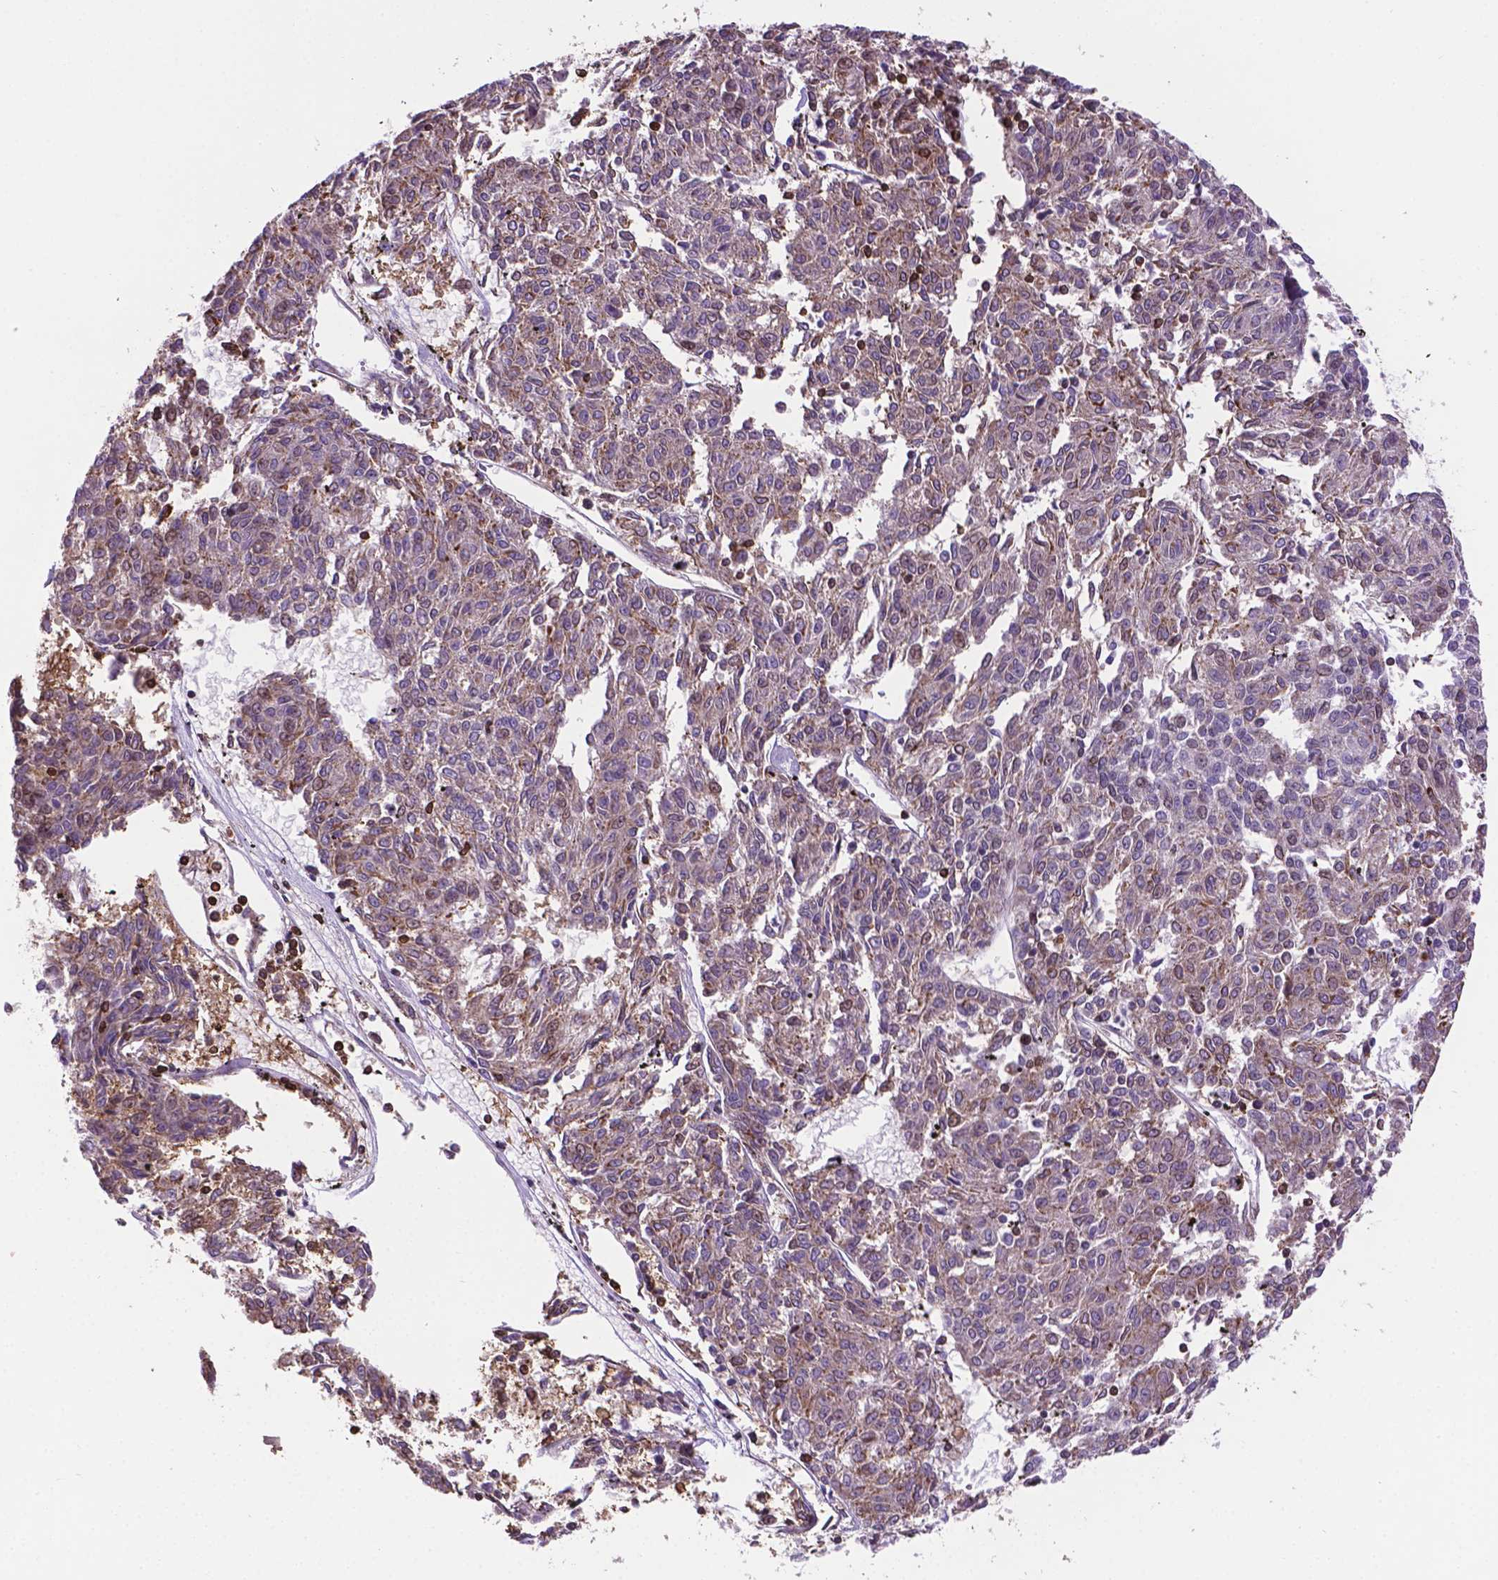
{"staining": {"intensity": "negative", "quantity": "none", "location": "none"}, "tissue": "melanoma", "cell_type": "Tumor cells", "image_type": "cancer", "snomed": [{"axis": "morphology", "description": "Malignant melanoma, NOS"}, {"axis": "topography", "description": "Skin"}], "caption": "This is an immunohistochemistry (IHC) histopathology image of malignant melanoma. There is no expression in tumor cells.", "gene": "ACAD10", "patient": {"sex": "female", "age": 72}}